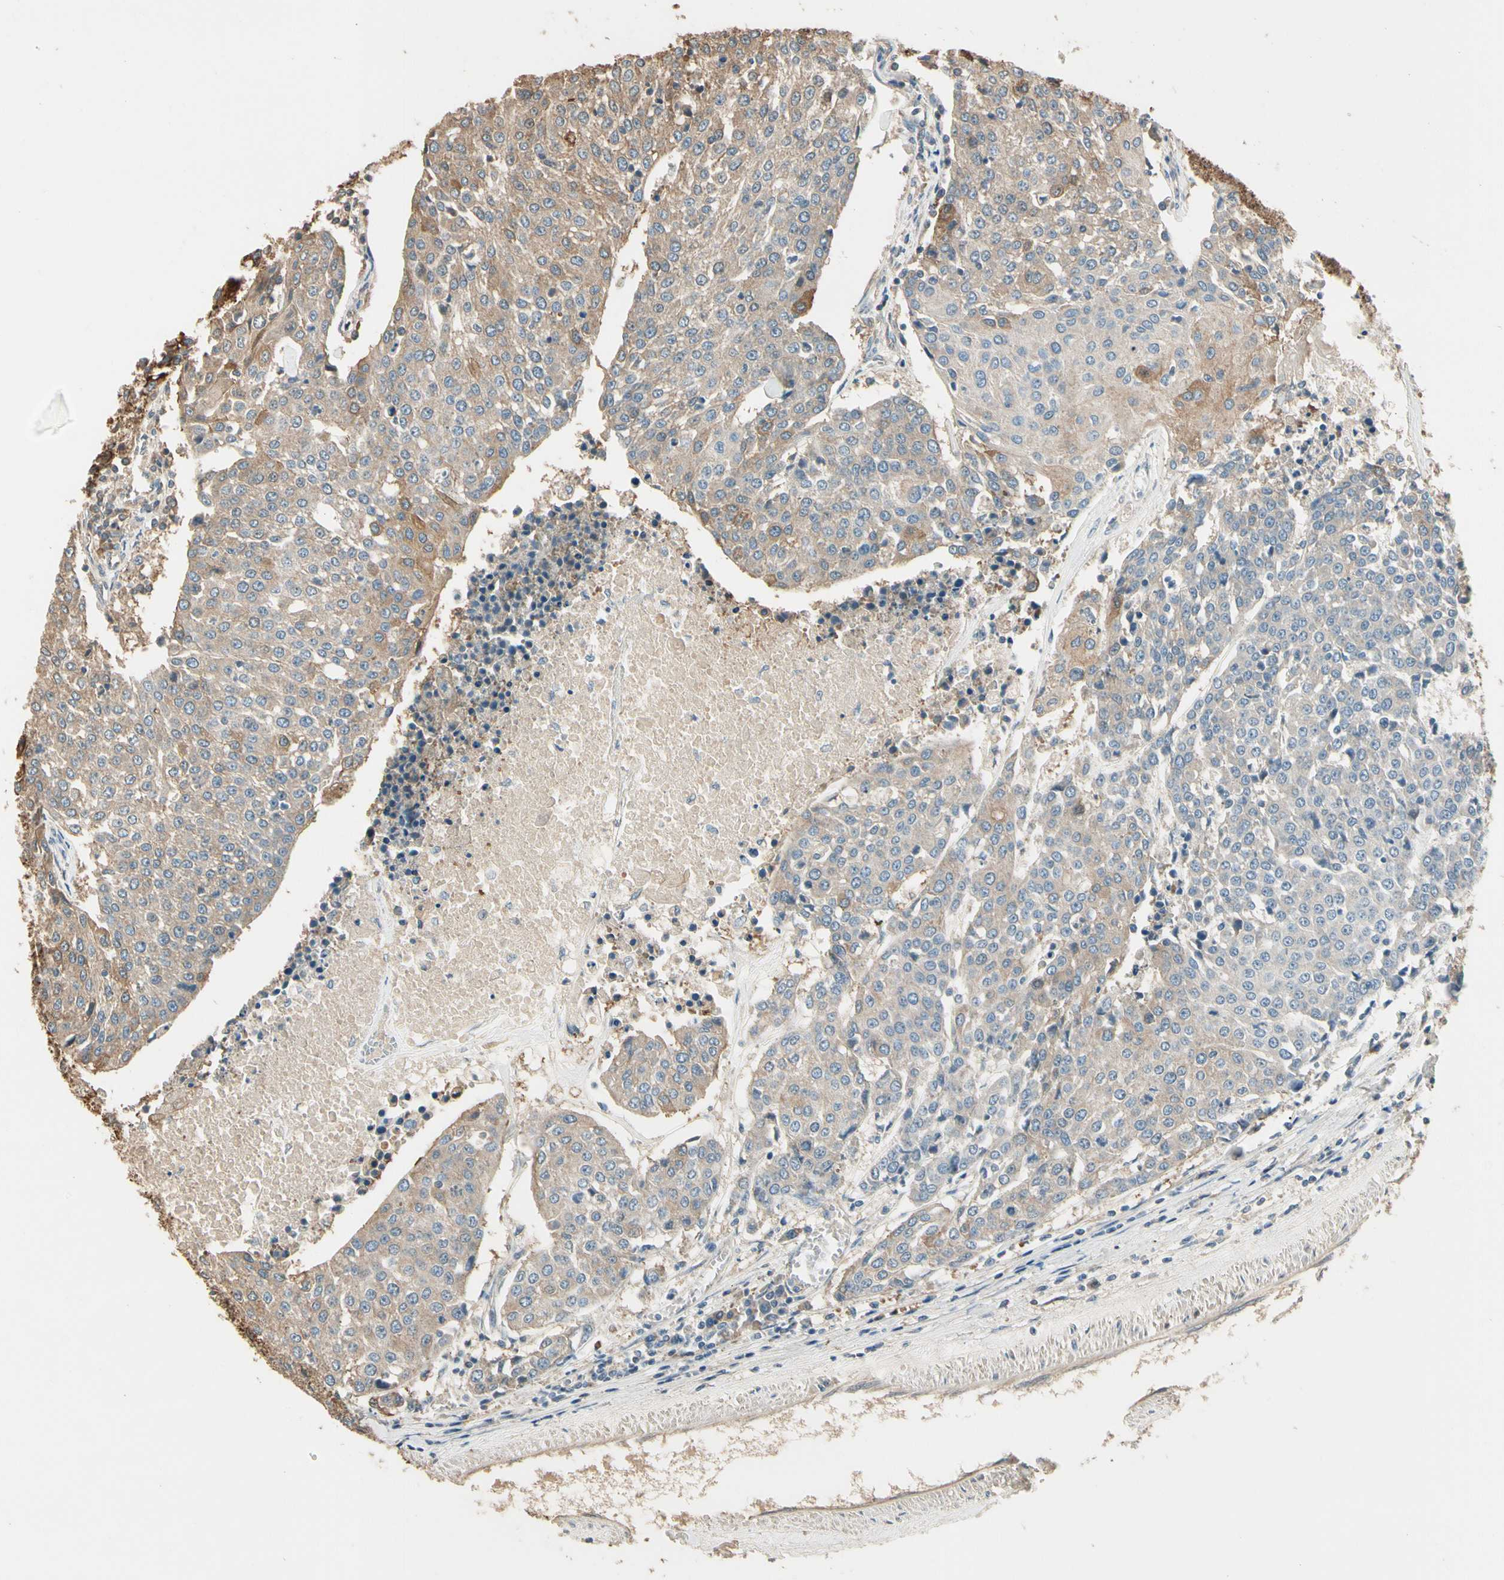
{"staining": {"intensity": "weak", "quantity": "25%-75%", "location": "cytoplasmic/membranous"}, "tissue": "urothelial cancer", "cell_type": "Tumor cells", "image_type": "cancer", "snomed": [{"axis": "morphology", "description": "Urothelial carcinoma, High grade"}, {"axis": "topography", "description": "Urinary bladder"}], "caption": "Urothelial cancer tissue reveals weak cytoplasmic/membranous expression in approximately 25%-75% of tumor cells", "gene": "CDH6", "patient": {"sex": "female", "age": 85}}